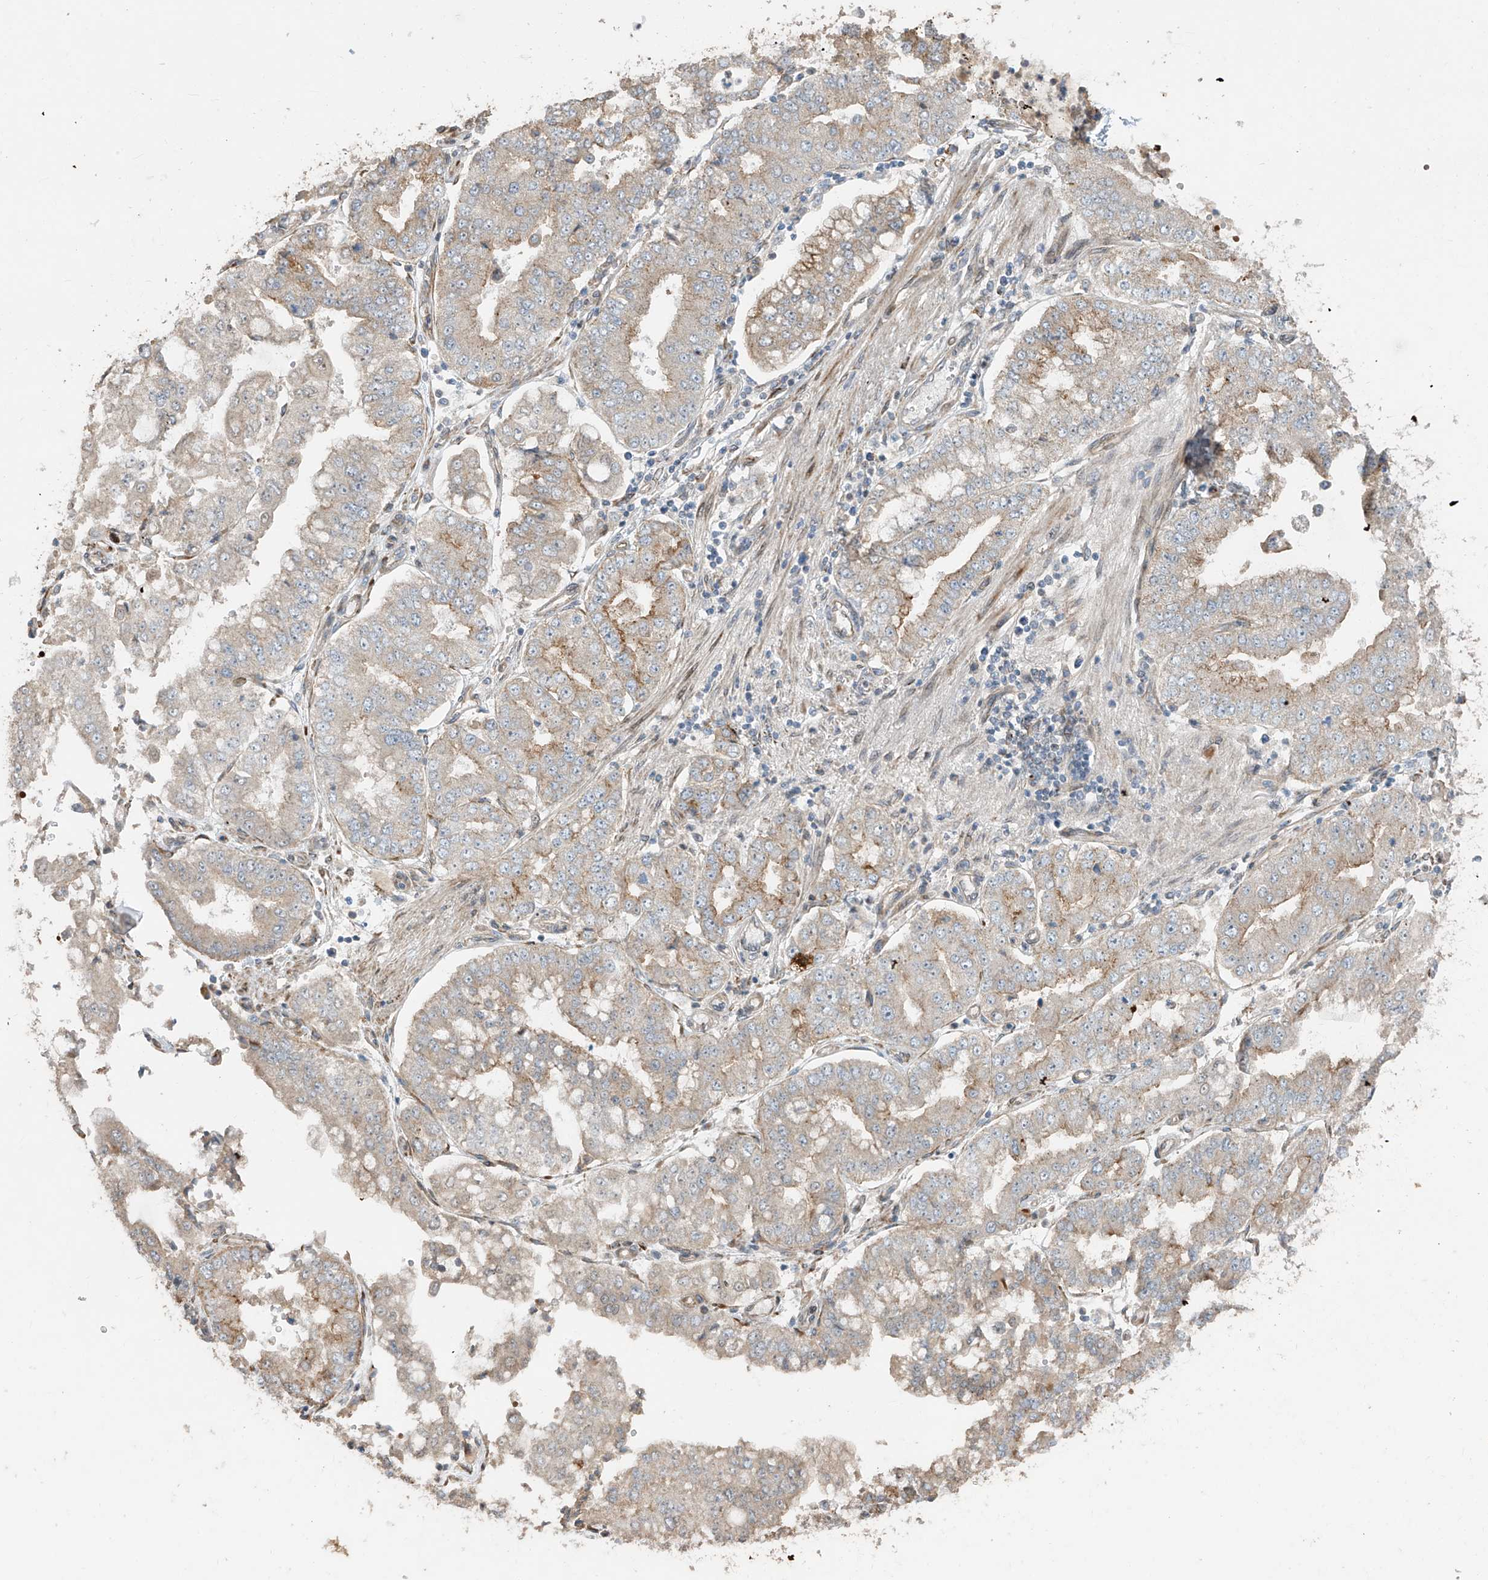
{"staining": {"intensity": "weak", "quantity": "25%-75%", "location": "cytoplasmic/membranous"}, "tissue": "stomach cancer", "cell_type": "Tumor cells", "image_type": "cancer", "snomed": [{"axis": "morphology", "description": "Adenocarcinoma, NOS"}, {"axis": "topography", "description": "Stomach"}], "caption": "Immunohistochemical staining of stomach cancer exhibits low levels of weak cytoplasmic/membranous protein positivity in approximately 25%-75% of tumor cells.", "gene": "ABTB1", "patient": {"sex": "male", "age": 76}}